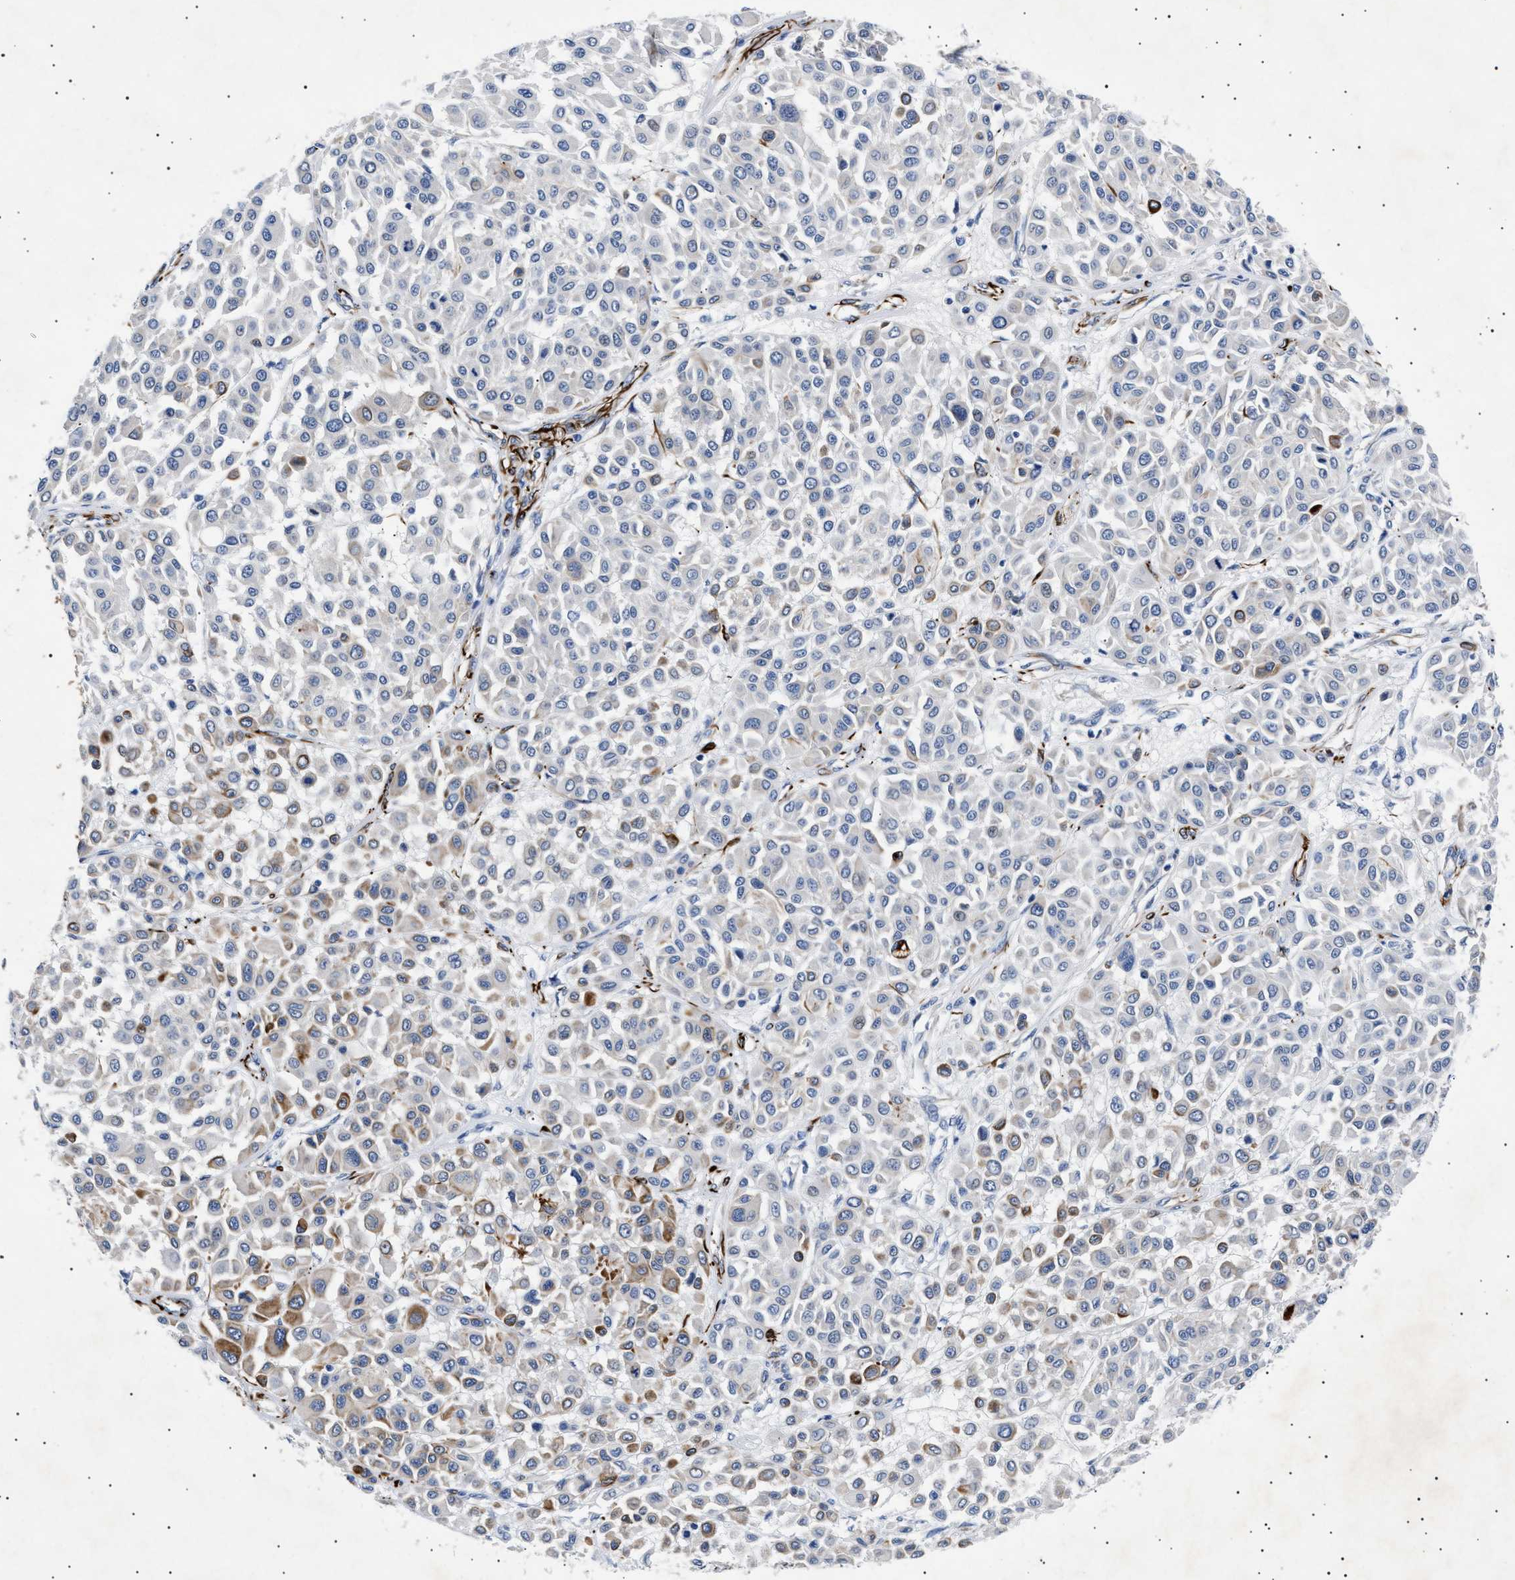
{"staining": {"intensity": "negative", "quantity": "none", "location": "none"}, "tissue": "melanoma", "cell_type": "Tumor cells", "image_type": "cancer", "snomed": [{"axis": "morphology", "description": "Malignant melanoma, Metastatic site"}, {"axis": "topography", "description": "Soft tissue"}], "caption": "There is no significant positivity in tumor cells of melanoma.", "gene": "OLFML2A", "patient": {"sex": "male", "age": 41}}